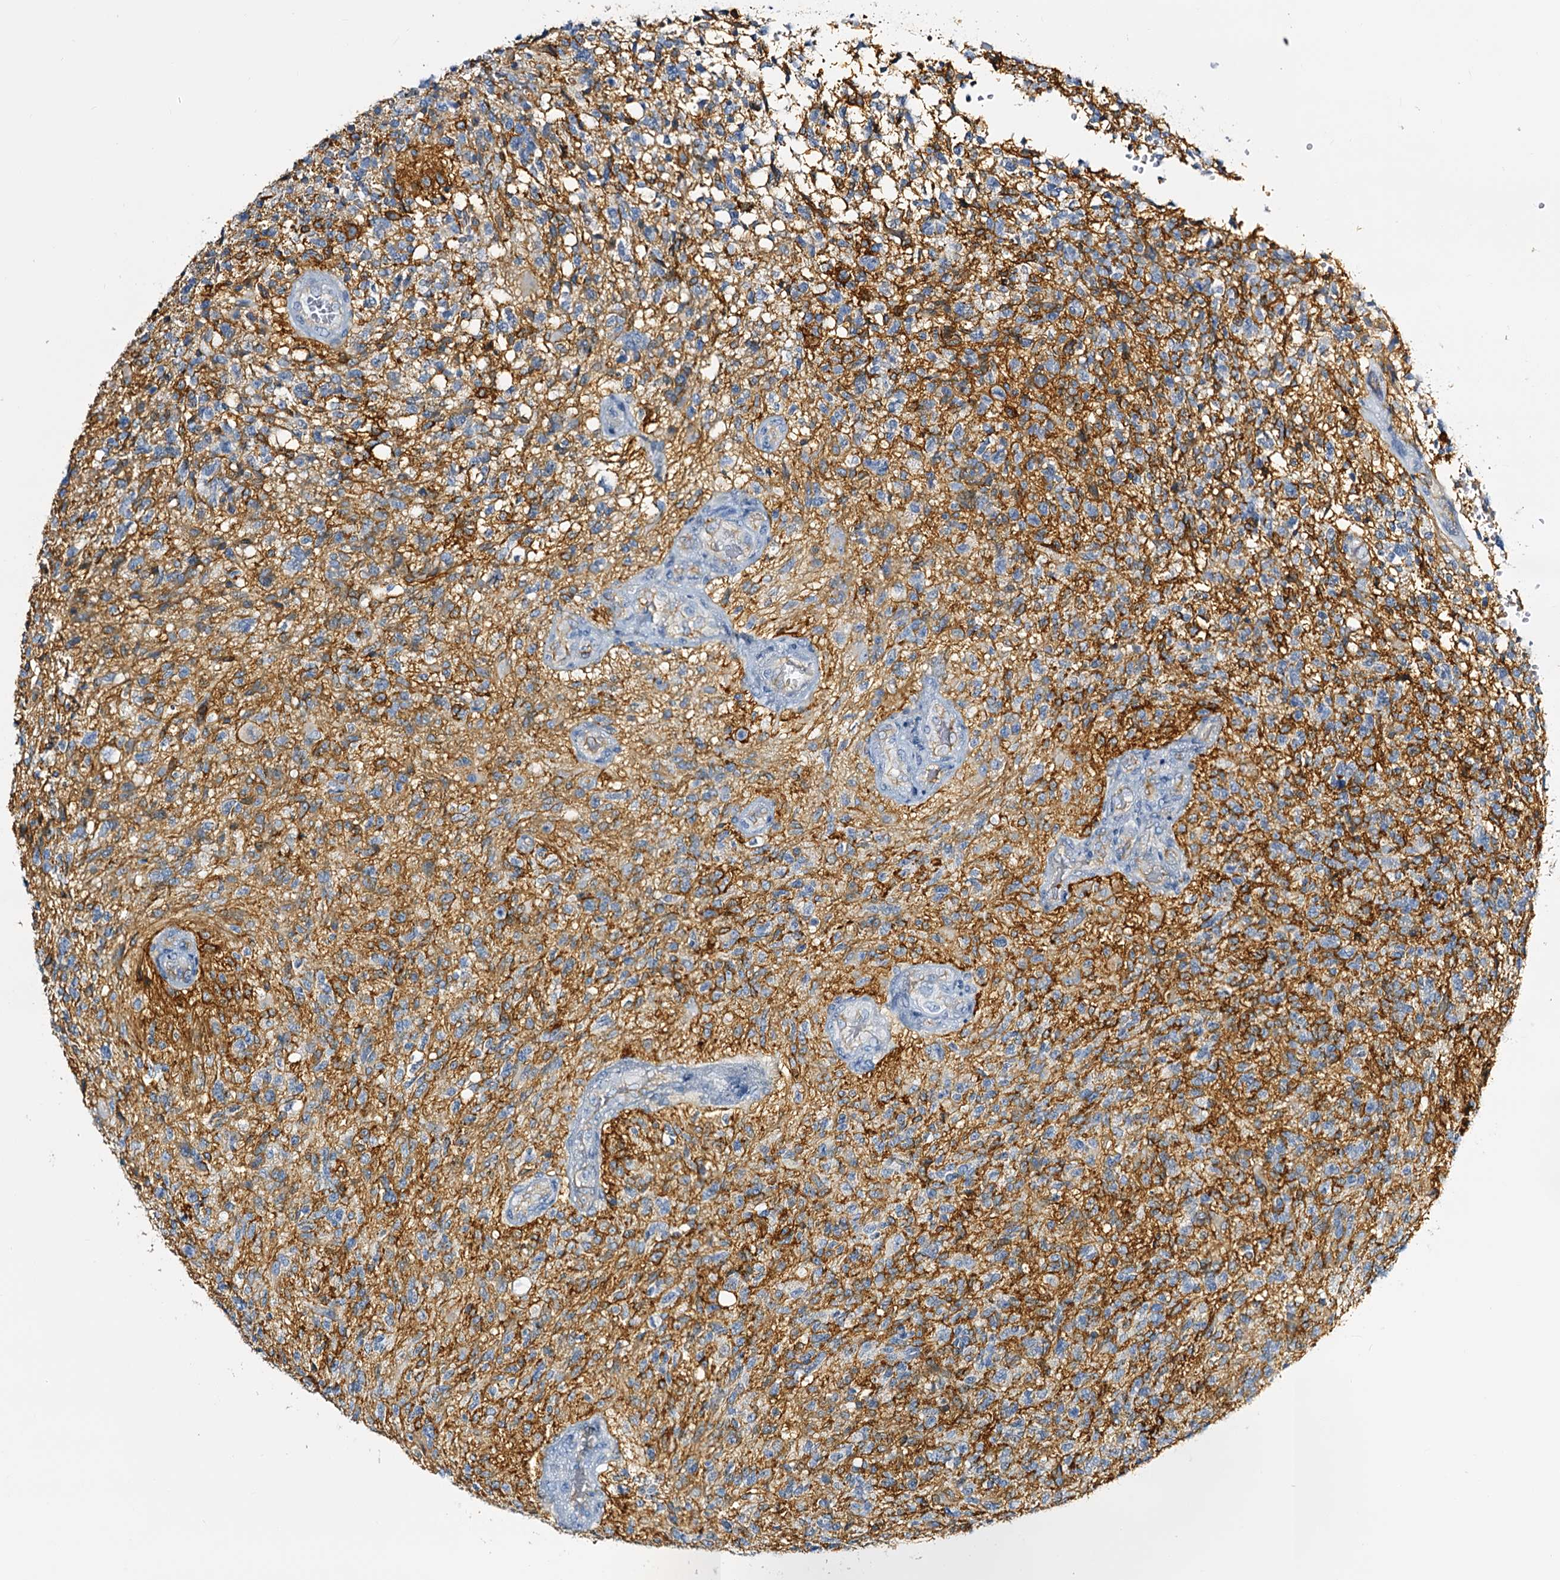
{"staining": {"intensity": "negative", "quantity": "none", "location": "none"}, "tissue": "glioma", "cell_type": "Tumor cells", "image_type": "cancer", "snomed": [{"axis": "morphology", "description": "Glioma, malignant, High grade"}, {"axis": "topography", "description": "Brain"}], "caption": "Malignant glioma (high-grade) was stained to show a protein in brown. There is no significant staining in tumor cells.", "gene": "SLC1A3", "patient": {"sex": "male", "age": 56}}